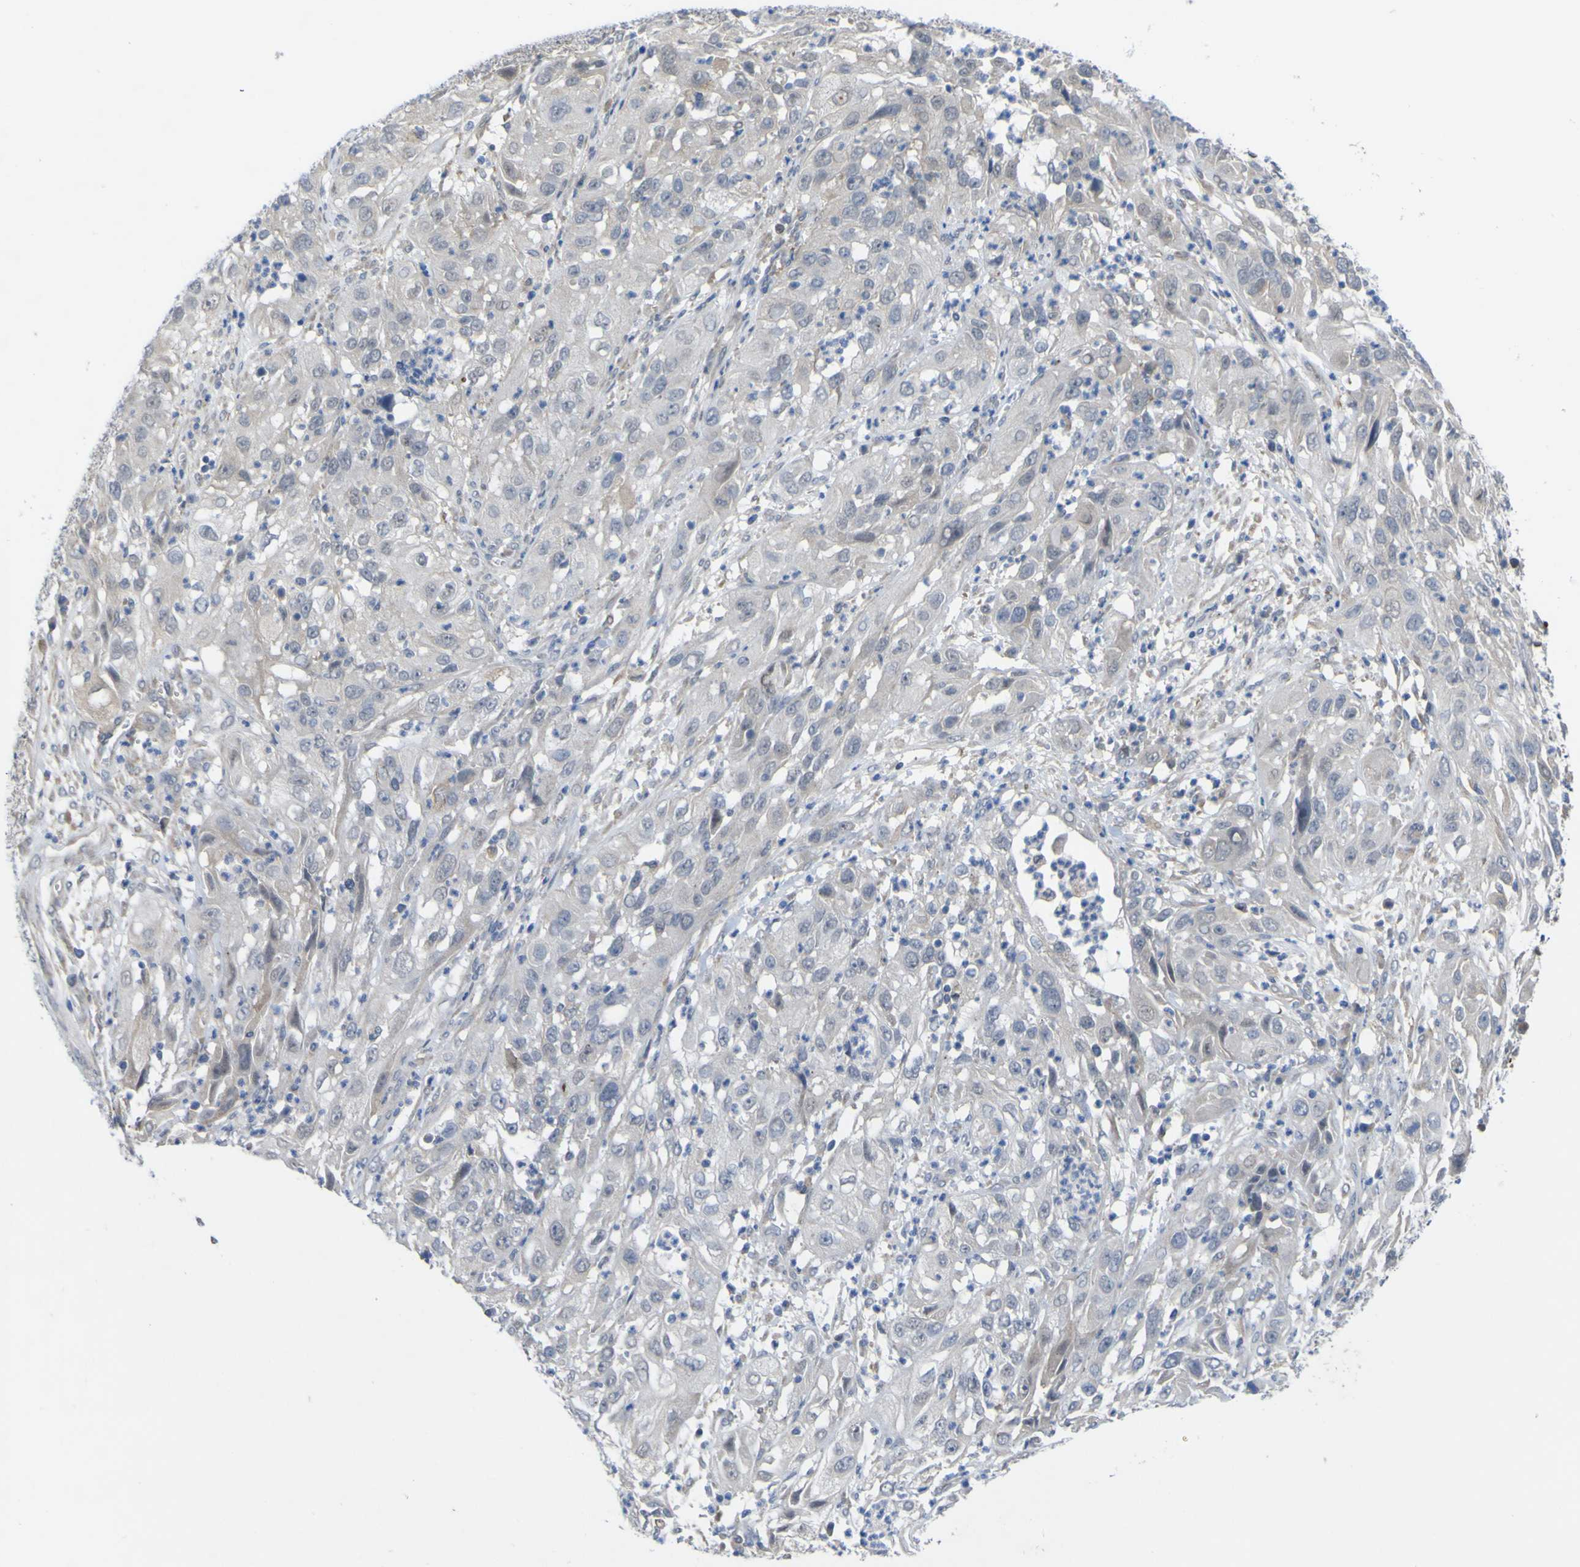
{"staining": {"intensity": "negative", "quantity": "none", "location": "none"}, "tissue": "cervical cancer", "cell_type": "Tumor cells", "image_type": "cancer", "snomed": [{"axis": "morphology", "description": "Squamous cell carcinoma, NOS"}, {"axis": "topography", "description": "Cervix"}], "caption": "This is an immunohistochemistry micrograph of human squamous cell carcinoma (cervical). There is no positivity in tumor cells.", "gene": "TNFRSF11A", "patient": {"sex": "female", "age": 32}}